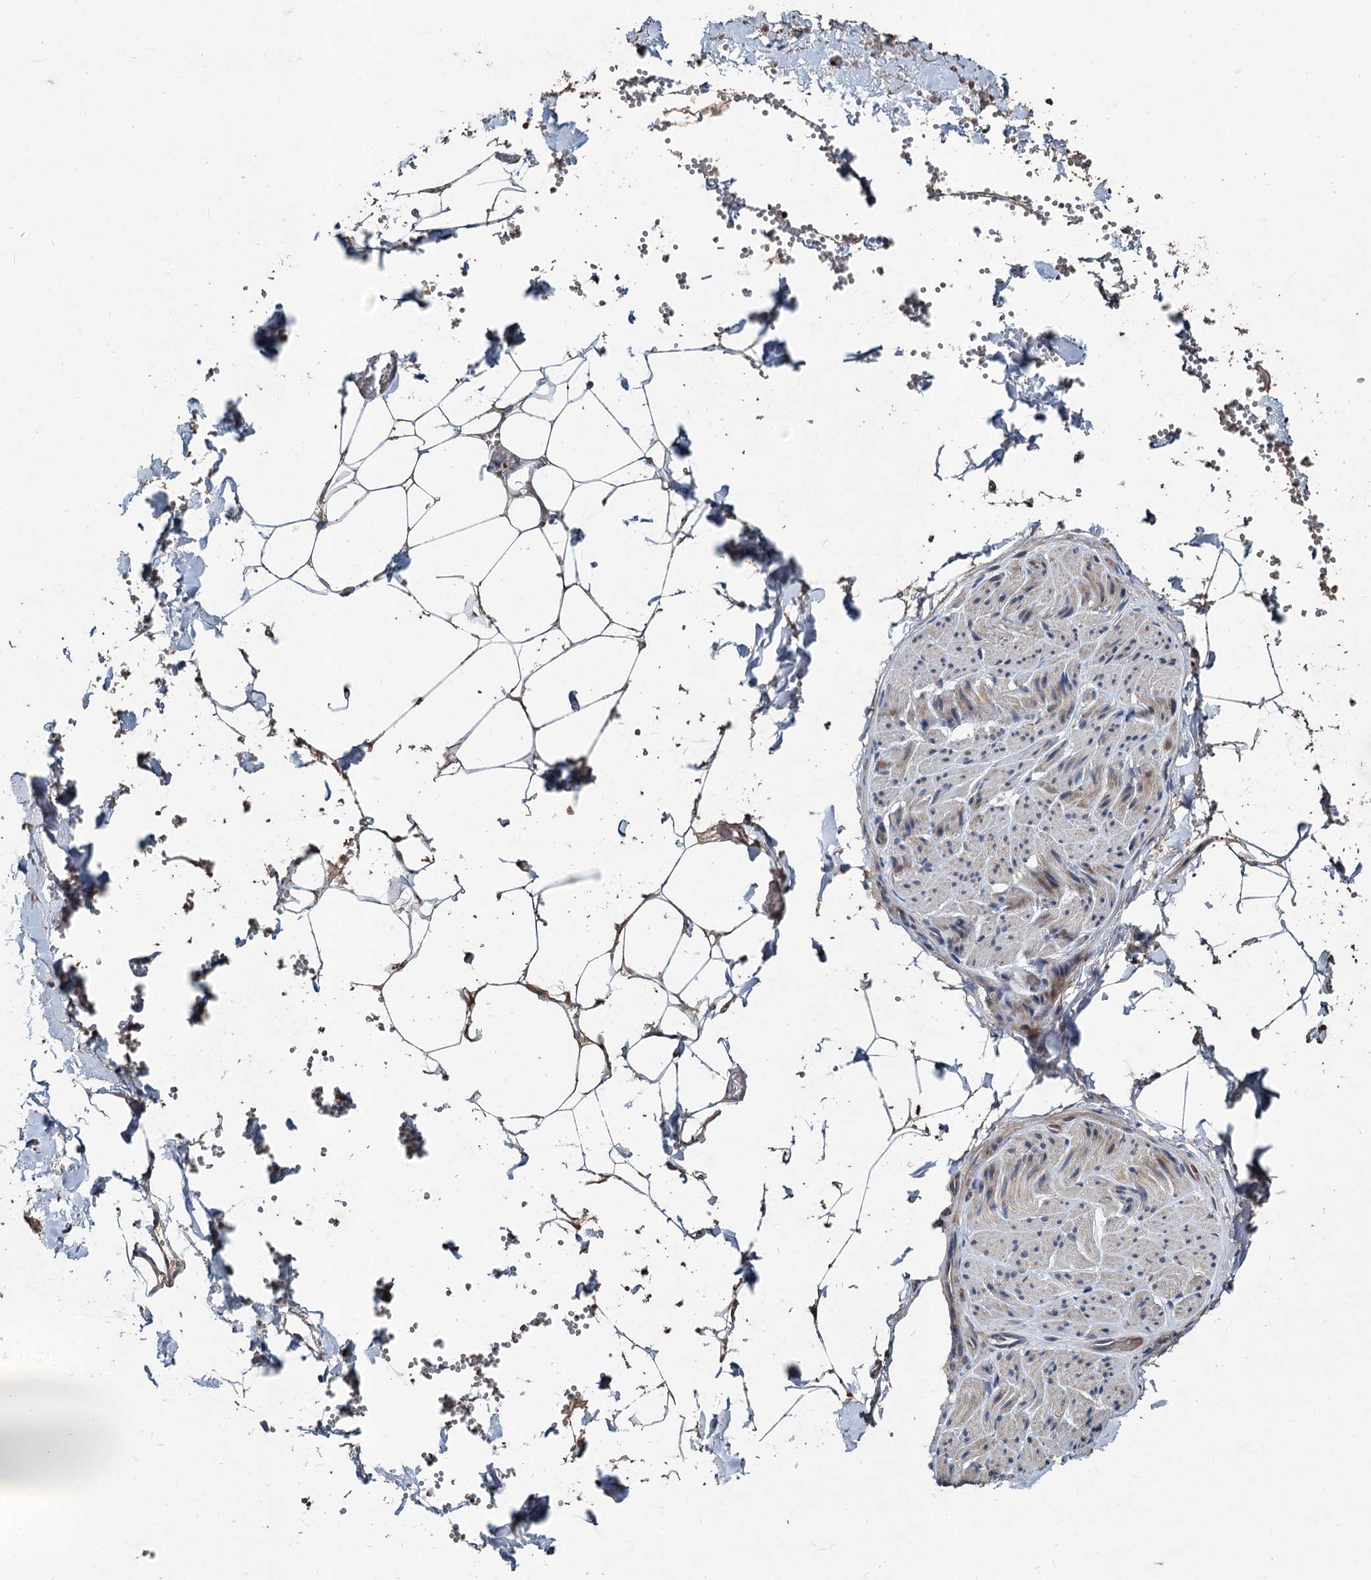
{"staining": {"intensity": "moderate", "quantity": ">75%", "location": "cytoplasmic/membranous"}, "tissue": "adipose tissue", "cell_type": "Adipocytes", "image_type": "normal", "snomed": [{"axis": "morphology", "description": "Normal tissue, NOS"}, {"axis": "topography", "description": "Gallbladder"}, {"axis": "topography", "description": "Peripheral nerve tissue"}], "caption": "Protein positivity by immunohistochemistry (IHC) shows moderate cytoplasmic/membranous staining in approximately >75% of adipocytes in unremarkable adipose tissue.", "gene": "OTUB1", "patient": {"sex": "male", "age": 38}}